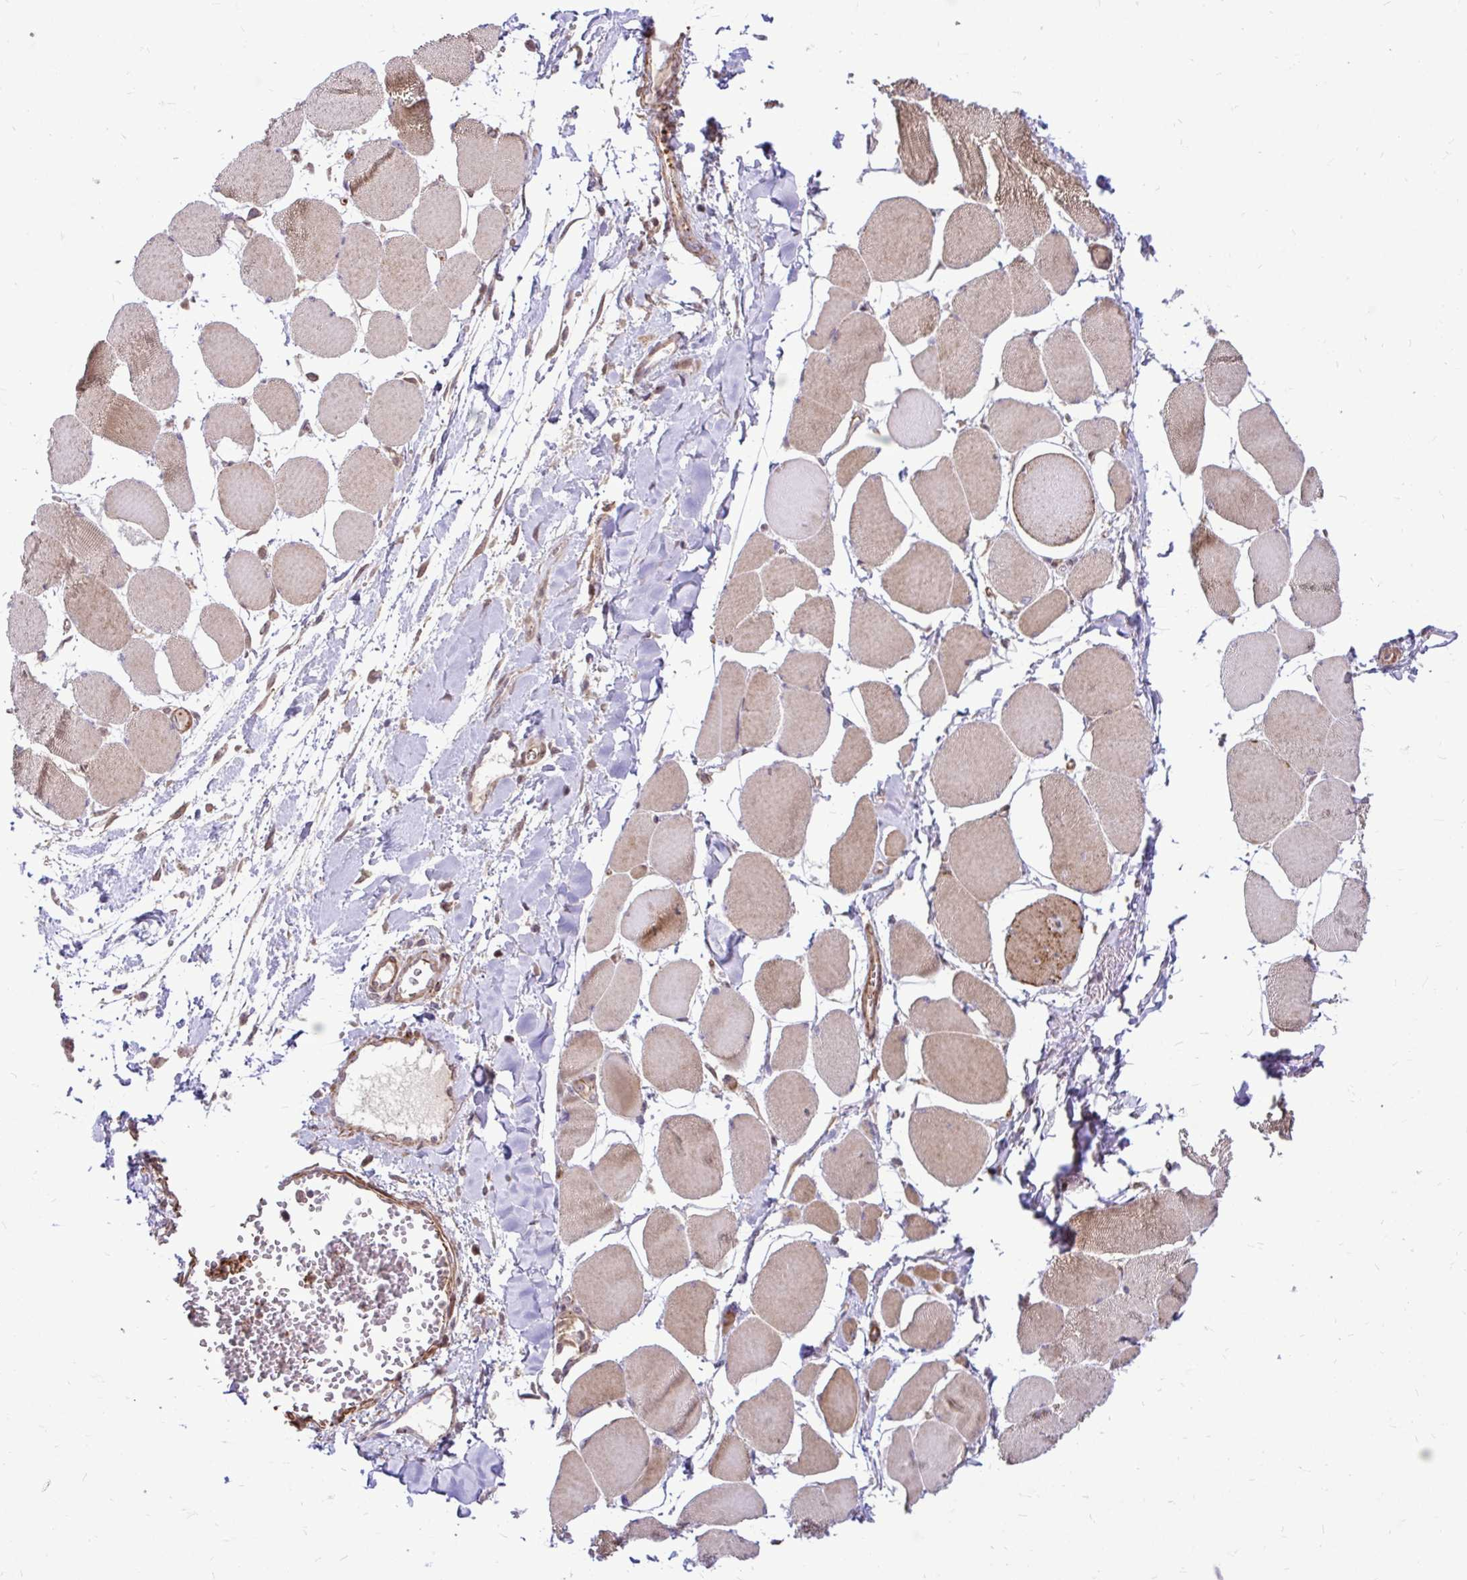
{"staining": {"intensity": "moderate", "quantity": "25%-75%", "location": "cytoplasmic/membranous"}, "tissue": "skeletal muscle", "cell_type": "Myocytes", "image_type": "normal", "snomed": [{"axis": "morphology", "description": "Normal tissue, NOS"}, {"axis": "topography", "description": "Skeletal muscle"}], "caption": "Immunohistochemistry (IHC) of benign human skeletal muscle shows medium levels of moderate cytoplasmic/membranous positivity in about 25%-75% of myocytes.", "gene": "TRIP6", "patient": {"sex": "female", "age": 75}}